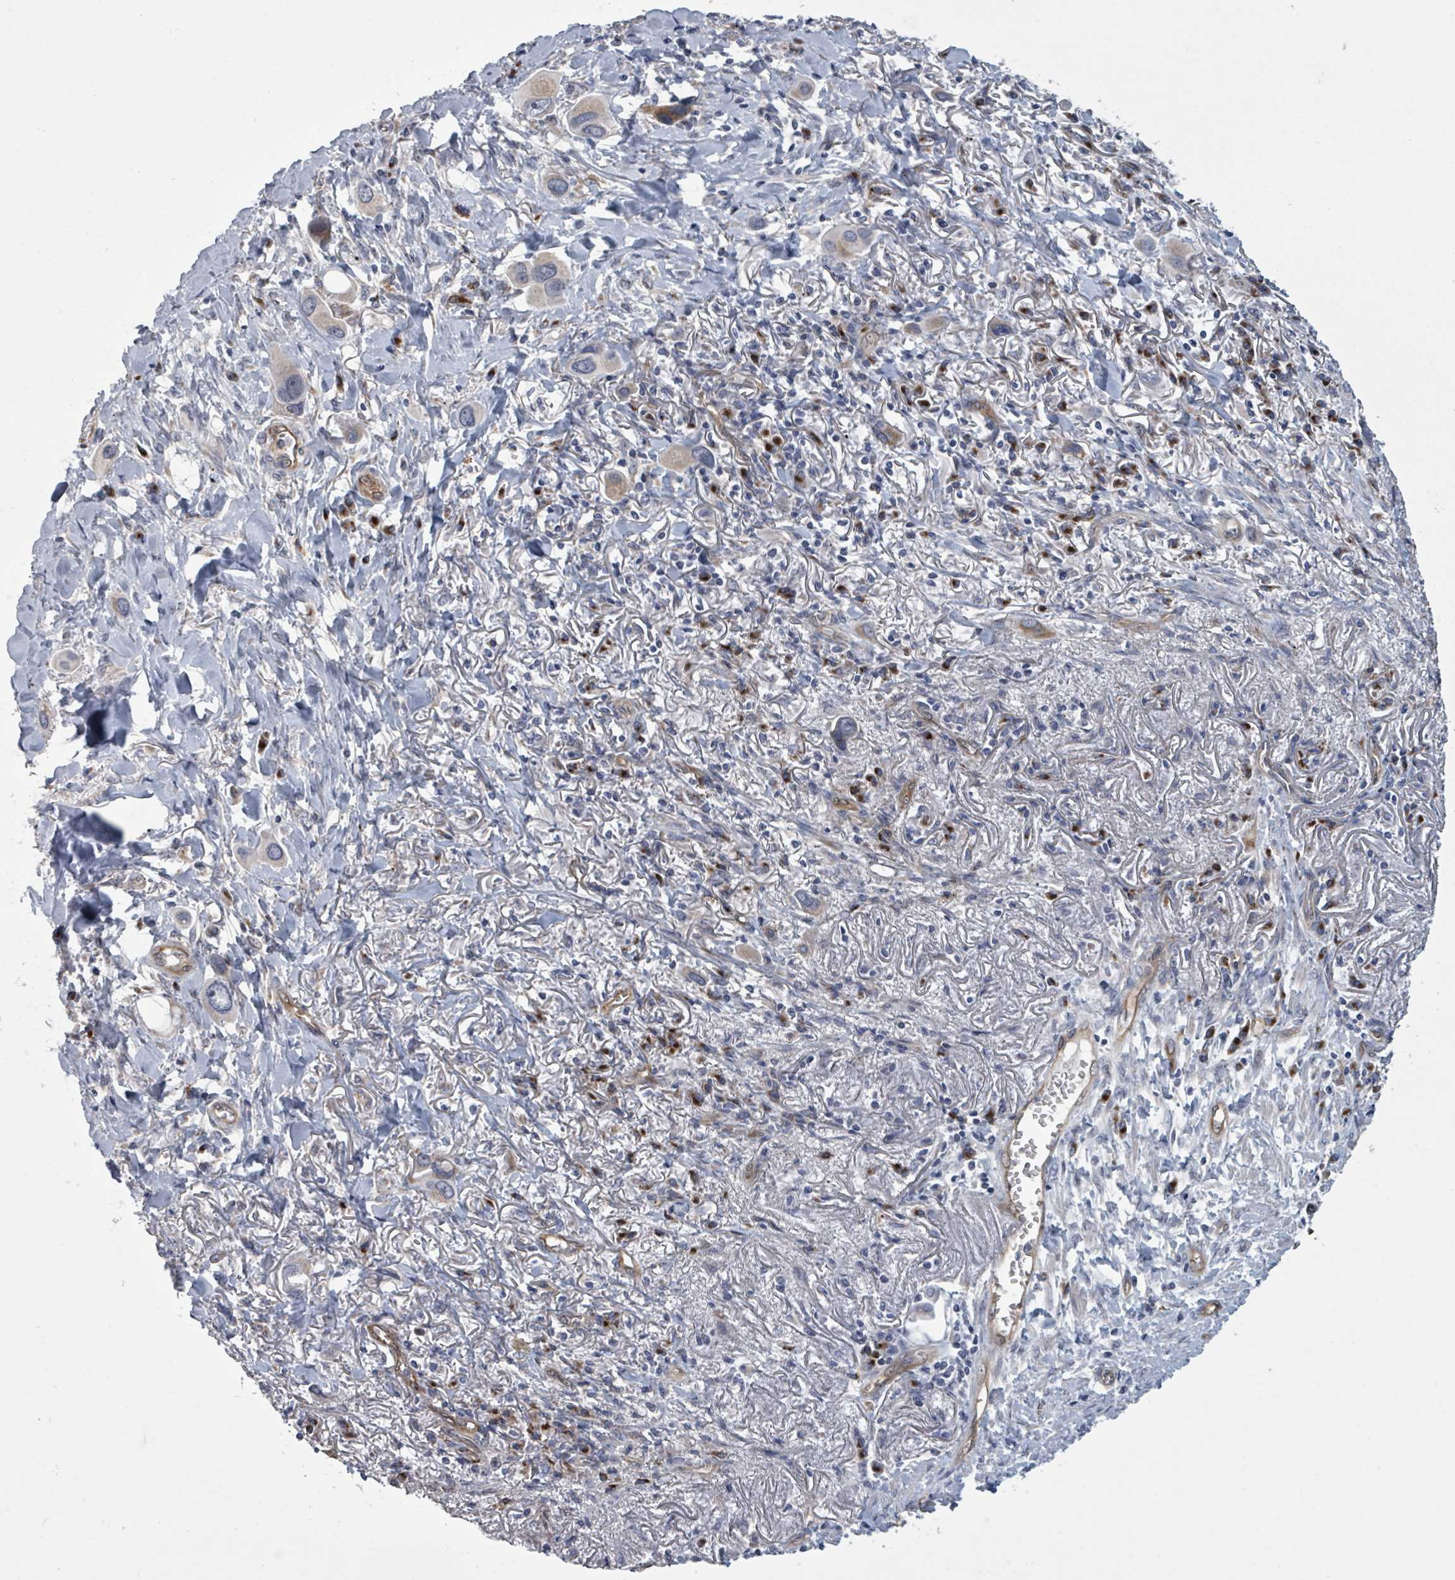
{"staining": {"intensity": "weak", "quantity": "25%-75%", "location": "cytoplasmic/membranous"}, "tissue": "lung cancer", "cell_type": "Tumor cells", "image_type": "cancer", "snomed": [{"axis": "morphology", "description": "Adenocarcinoma, NOS"}, {"axis": "topography", "description": "Lung"}], "caption": "About 25%-75% of tumor cells in human adenocarcinoma (lung) demonstrate weak cytoplasmic/membranous protein expression as visualized by brown immunohistochemical staining.", "gene": "FKBP1A", "patient": {"sex": "male", "age": 76}}